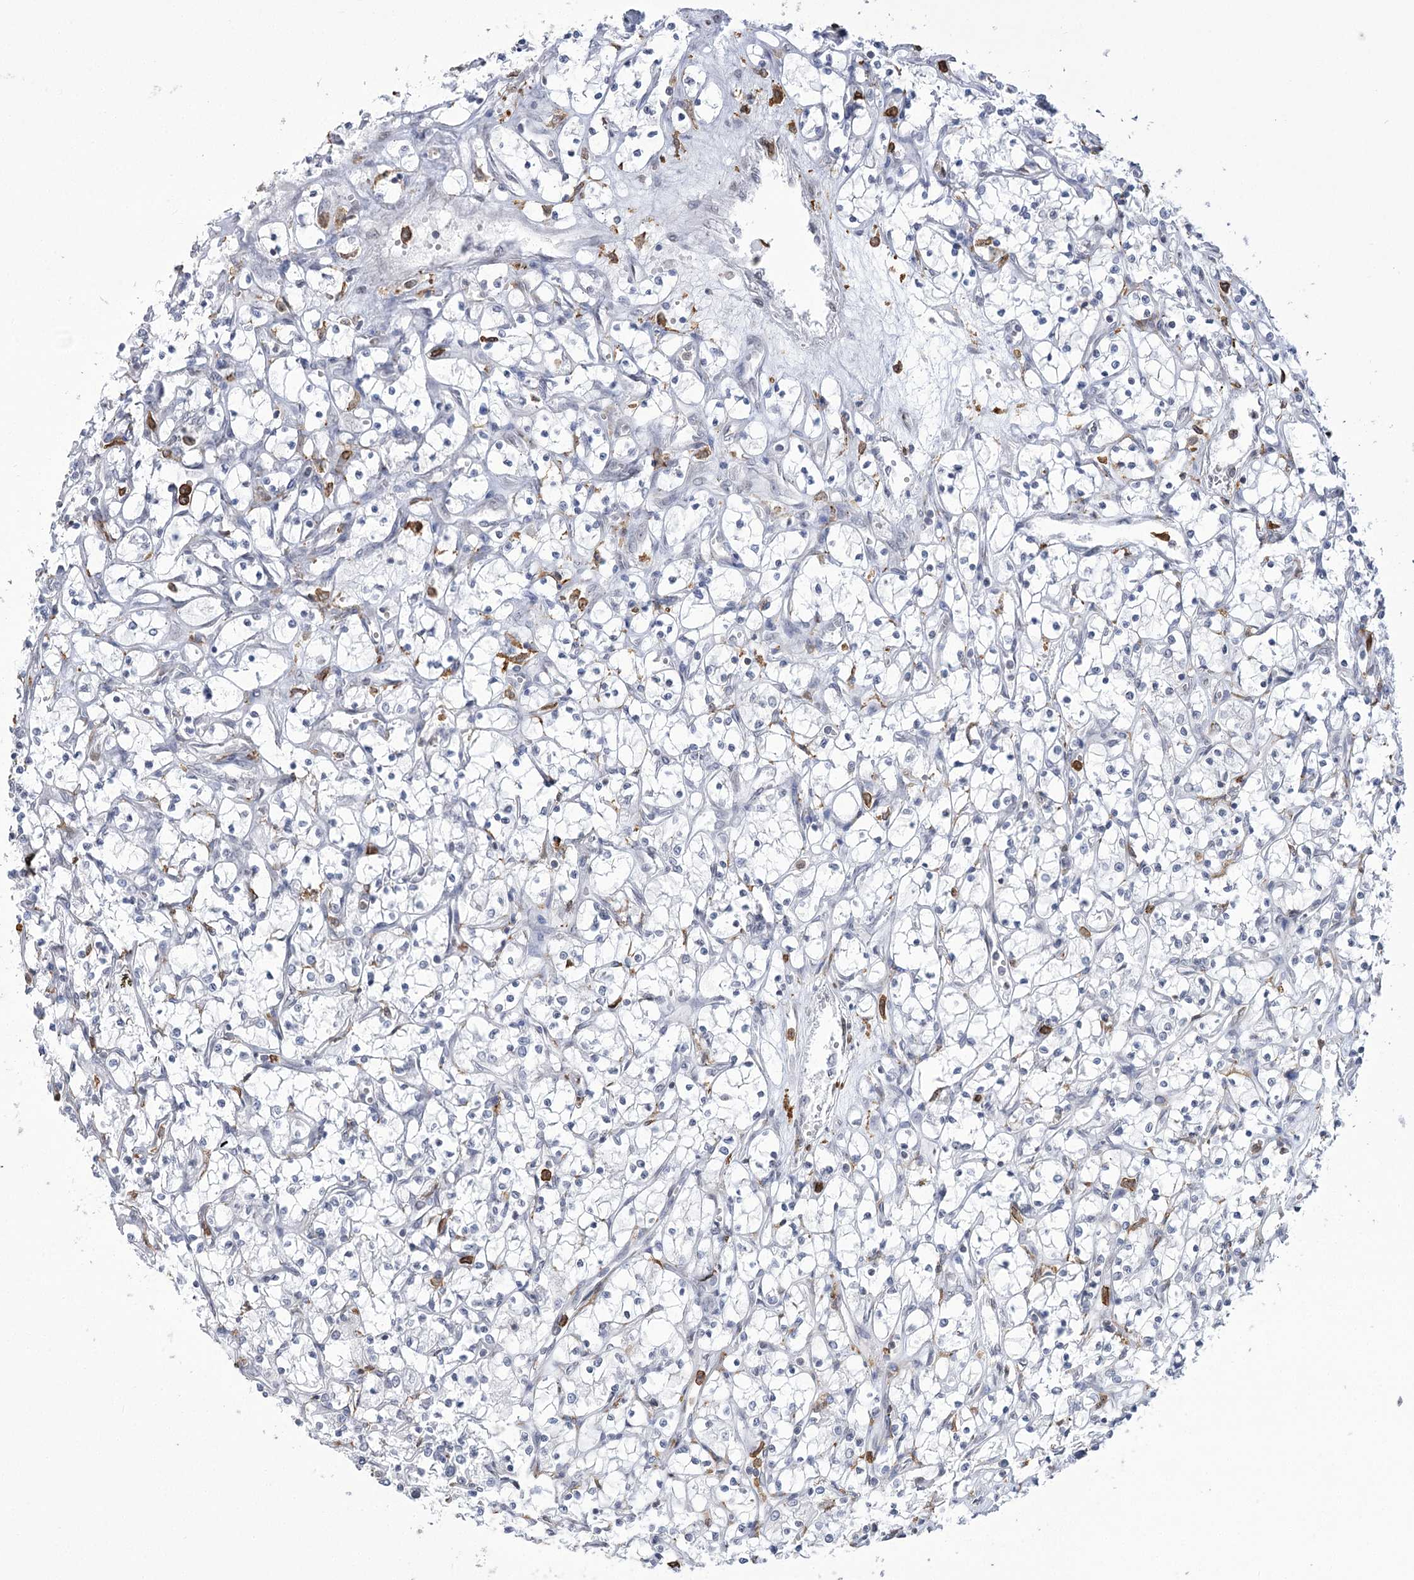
{"staining": {"intensity": "negative", "quantity": "none", "location": "none"}, "tissue": "renal cancer", "cell_type": "Tumor cells", "image_type": "cancer", "snomed": [{"axis": "morphology", "description": "Adenocarcinoma, NOS"}, {"axis": "topography", "description": "Kidney"}], "caption": "Photomicrograph shows no significant protein positivity in tumor cells of renal cancer.", "gene": "C11orf1", "patient": {"sex": "female", "age": 69}}